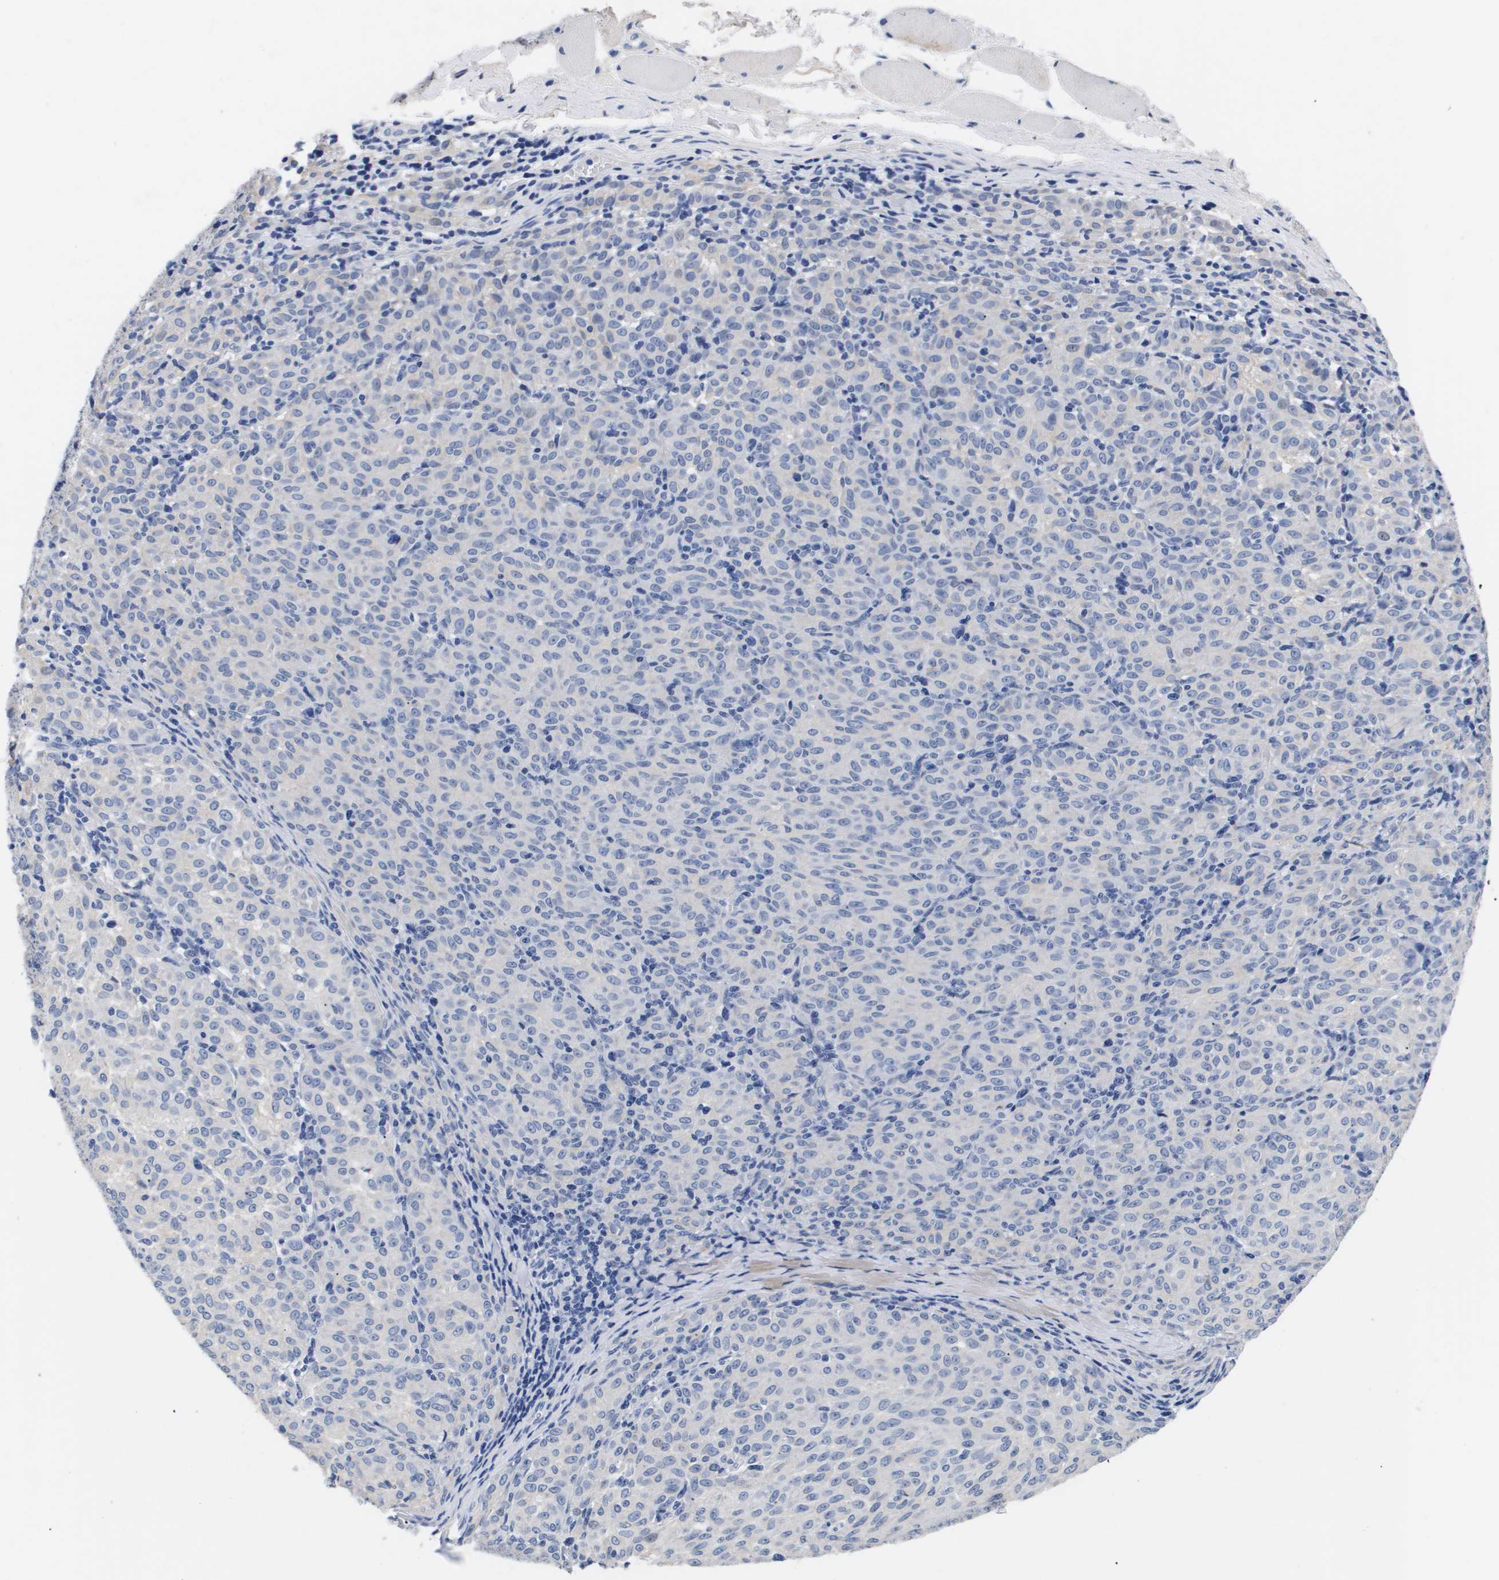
{"staining": {"intensity": "negative", "quantity": "none", "location": "none"}, "tissue": "melanoma", "cell_type": "Tumor cells", "image_type": "cancer", "snomed": [{"axis": "morphology", "description": "Malignant melanoma, NOS"}, {"axis": "topography", "description": "Skin"}], "caption": "Immunohistochemistry (IHC) histopathology image of neoplastic tissue: melanoma stained with DAB (3,3'-diaminobenzidine) shows no significant protein expression in tumor cells.", "gene": "ATP6V0A4", "patient": {"sex": "female", "age": 72}}